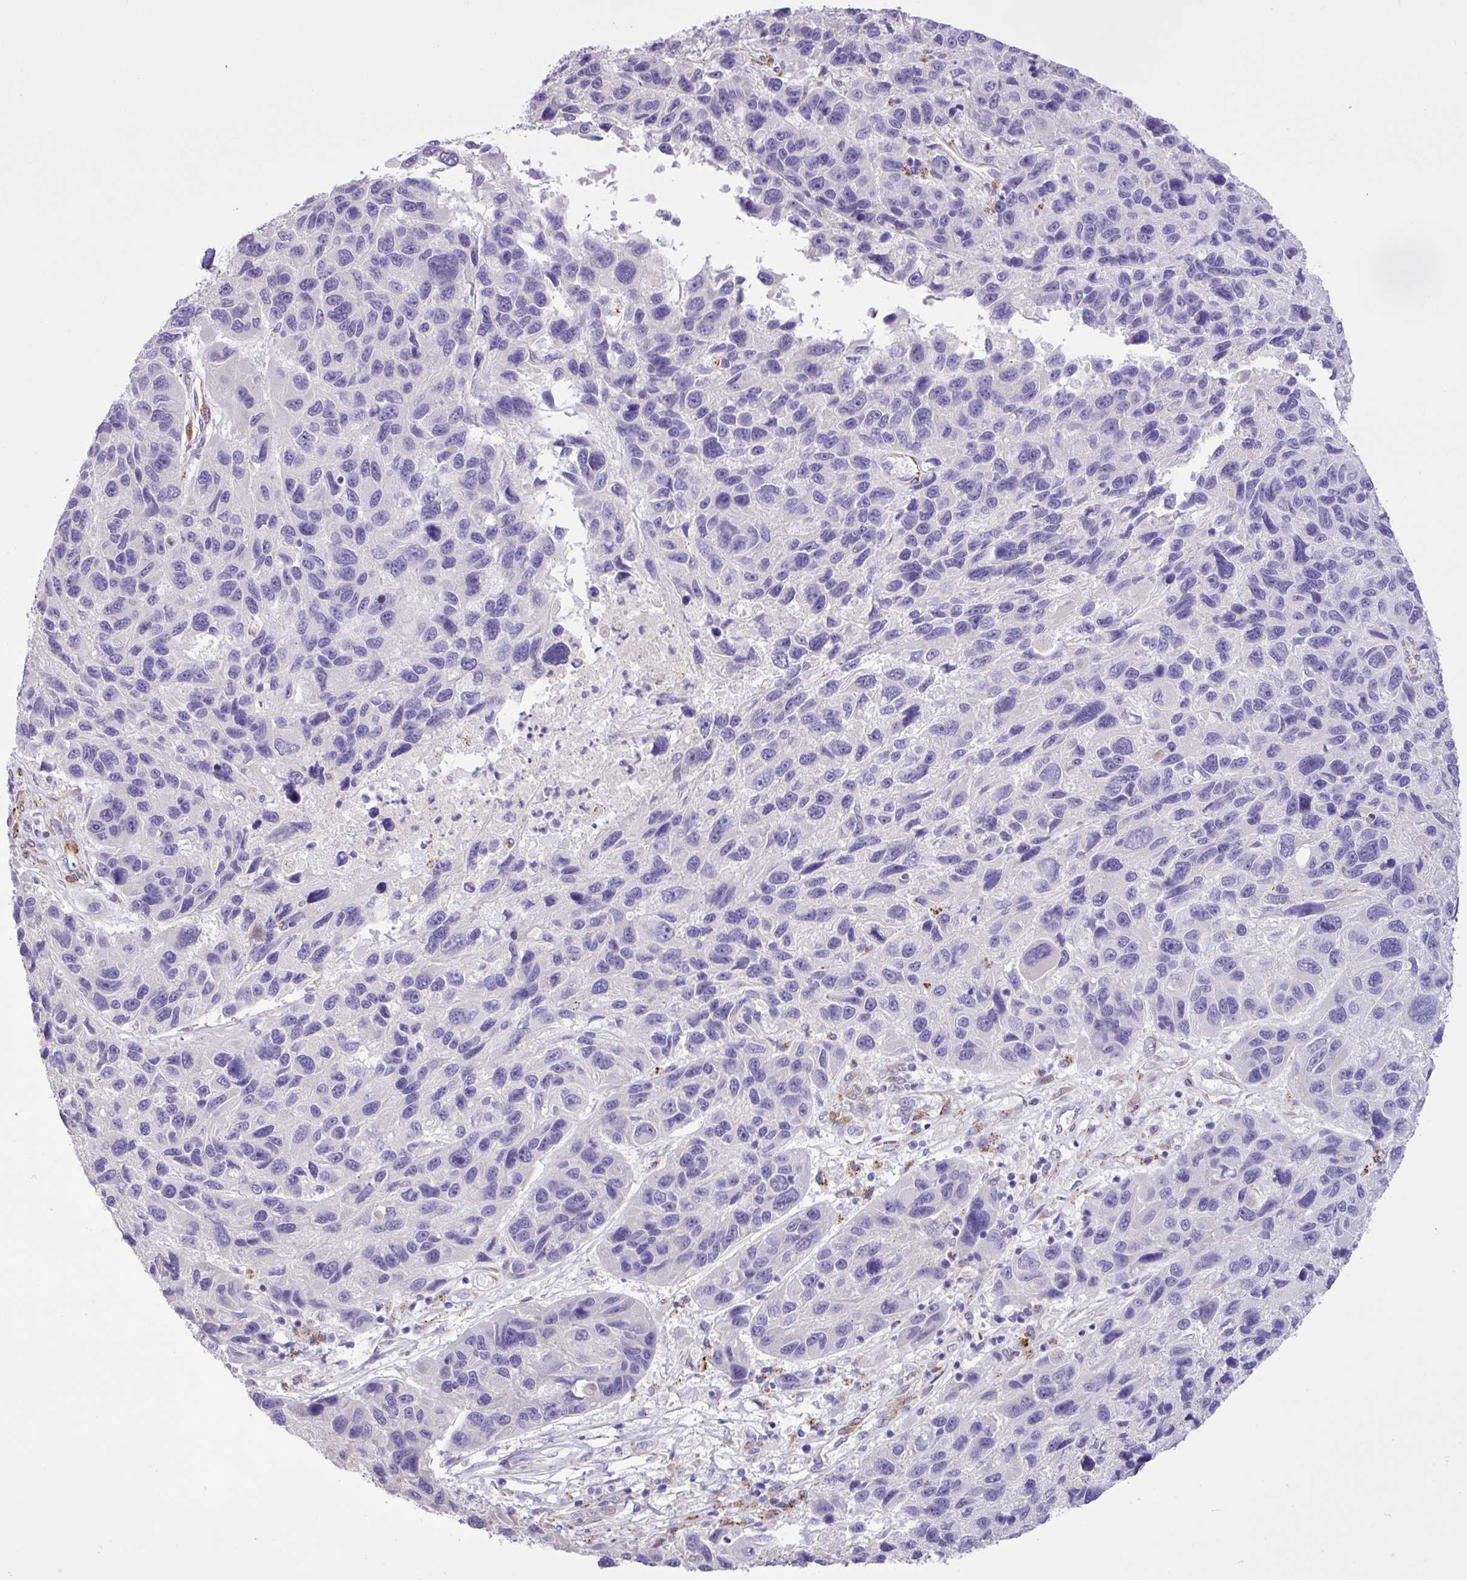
{"staining": {"intensity": "negative", "quantity": "none", "location": "none"}, "tissue": "melanoma", "cell_type": "Tumor cells", "image_type": "cancer", "snomed": [{"axis": "morphology", "description": "Malignant melanoma, NOS"}, {"axis": "topography", "description": "Skin"}], "caption": "Immunohistochemical staining of human melanoma shows no significant expression in tumor cells.", "gene": "CD248", "patient": {"sex": "male", "age": 53}}